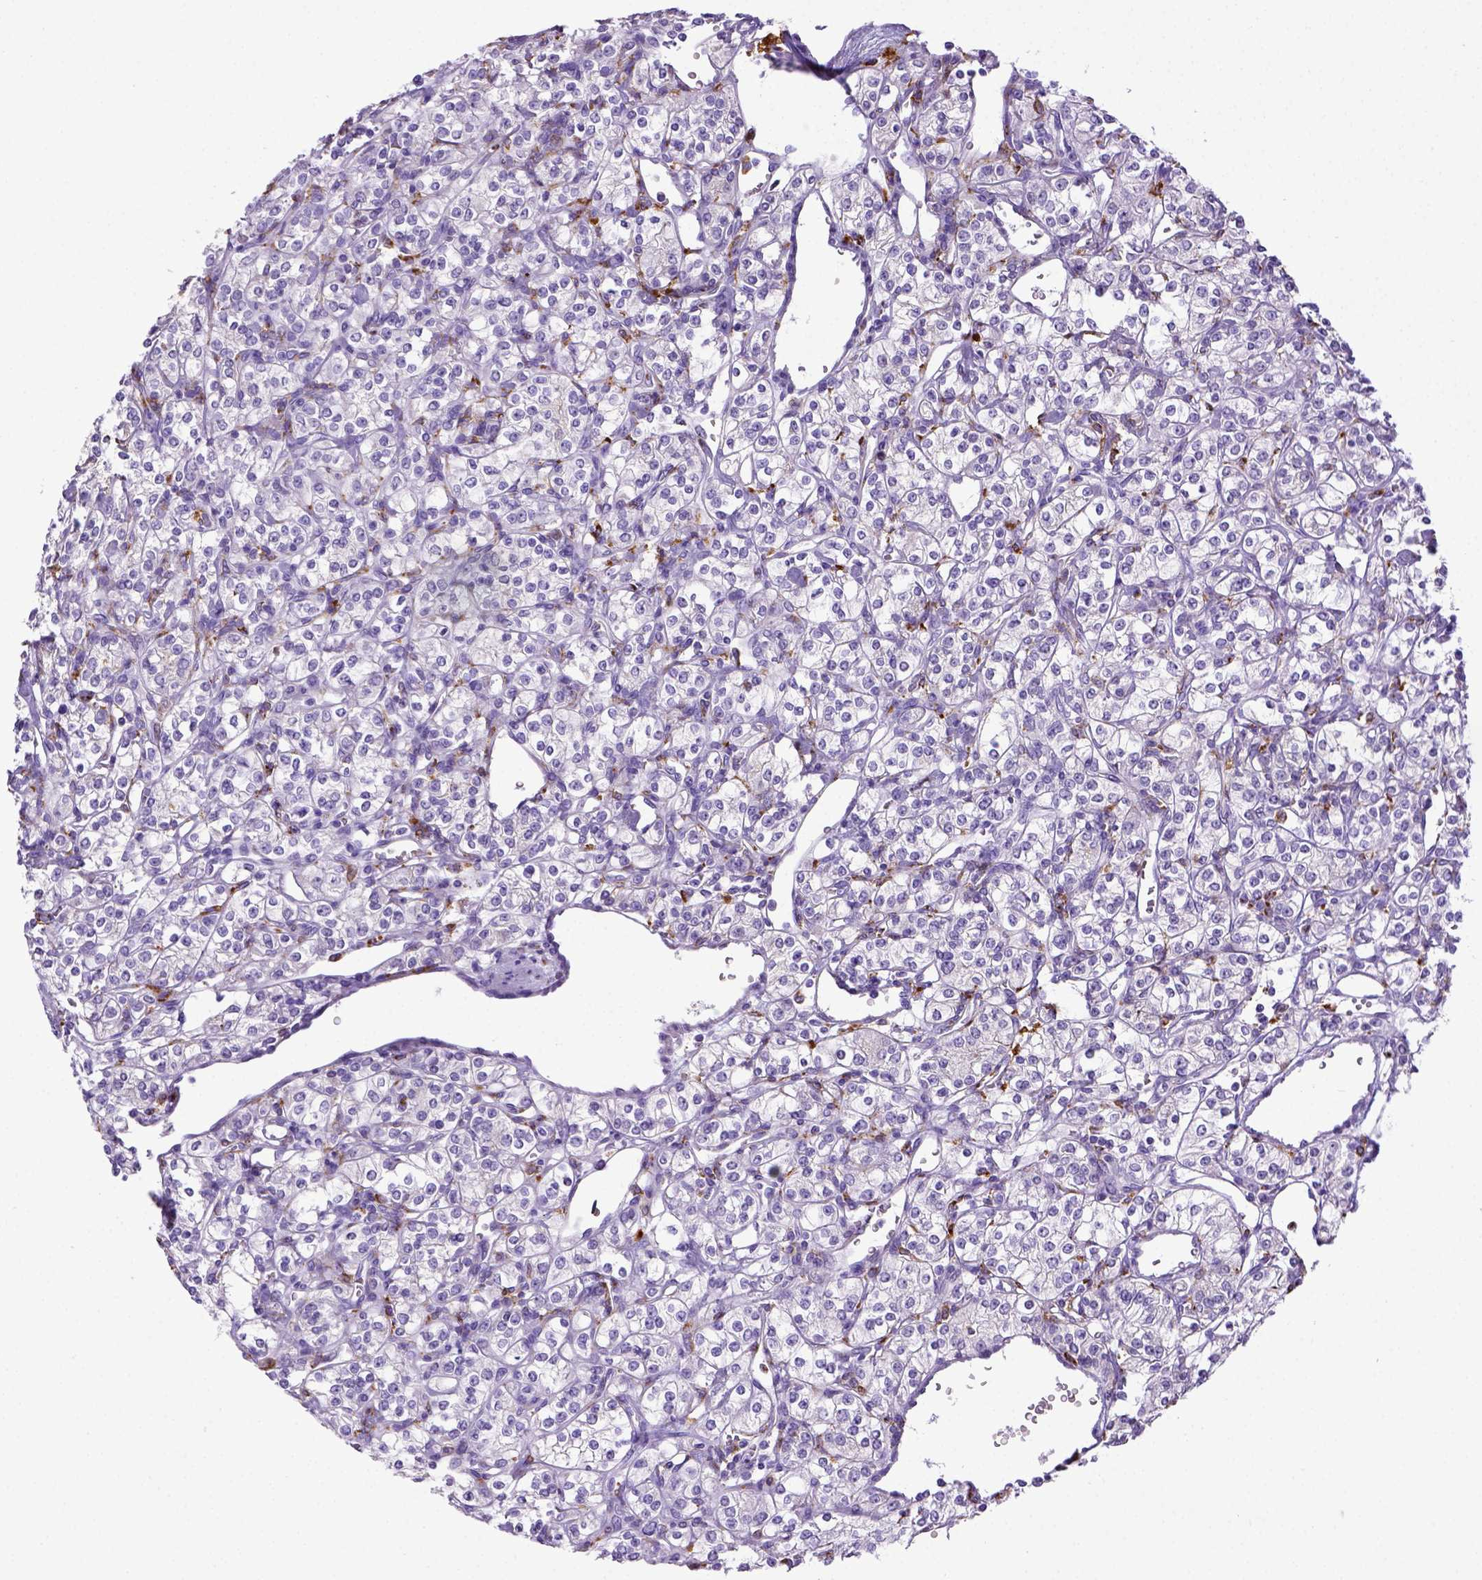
{"staining": {"intensity": "negative", "quantity": "none", "location": "none"}, "tissue": "renal cancer", "cell_type": "Tumor cells", "image_type": "cancer", "snomed": [{"axis": "morphology", "description": "Adenocarcinoma, NOS"}, {"axis": "topography", "description": "Kidney"}], "caption": "Tumor cells show no significant protein staining in renal cancer.", "gene": "CD68", "patient": {"sex": "male", "age": 77}}